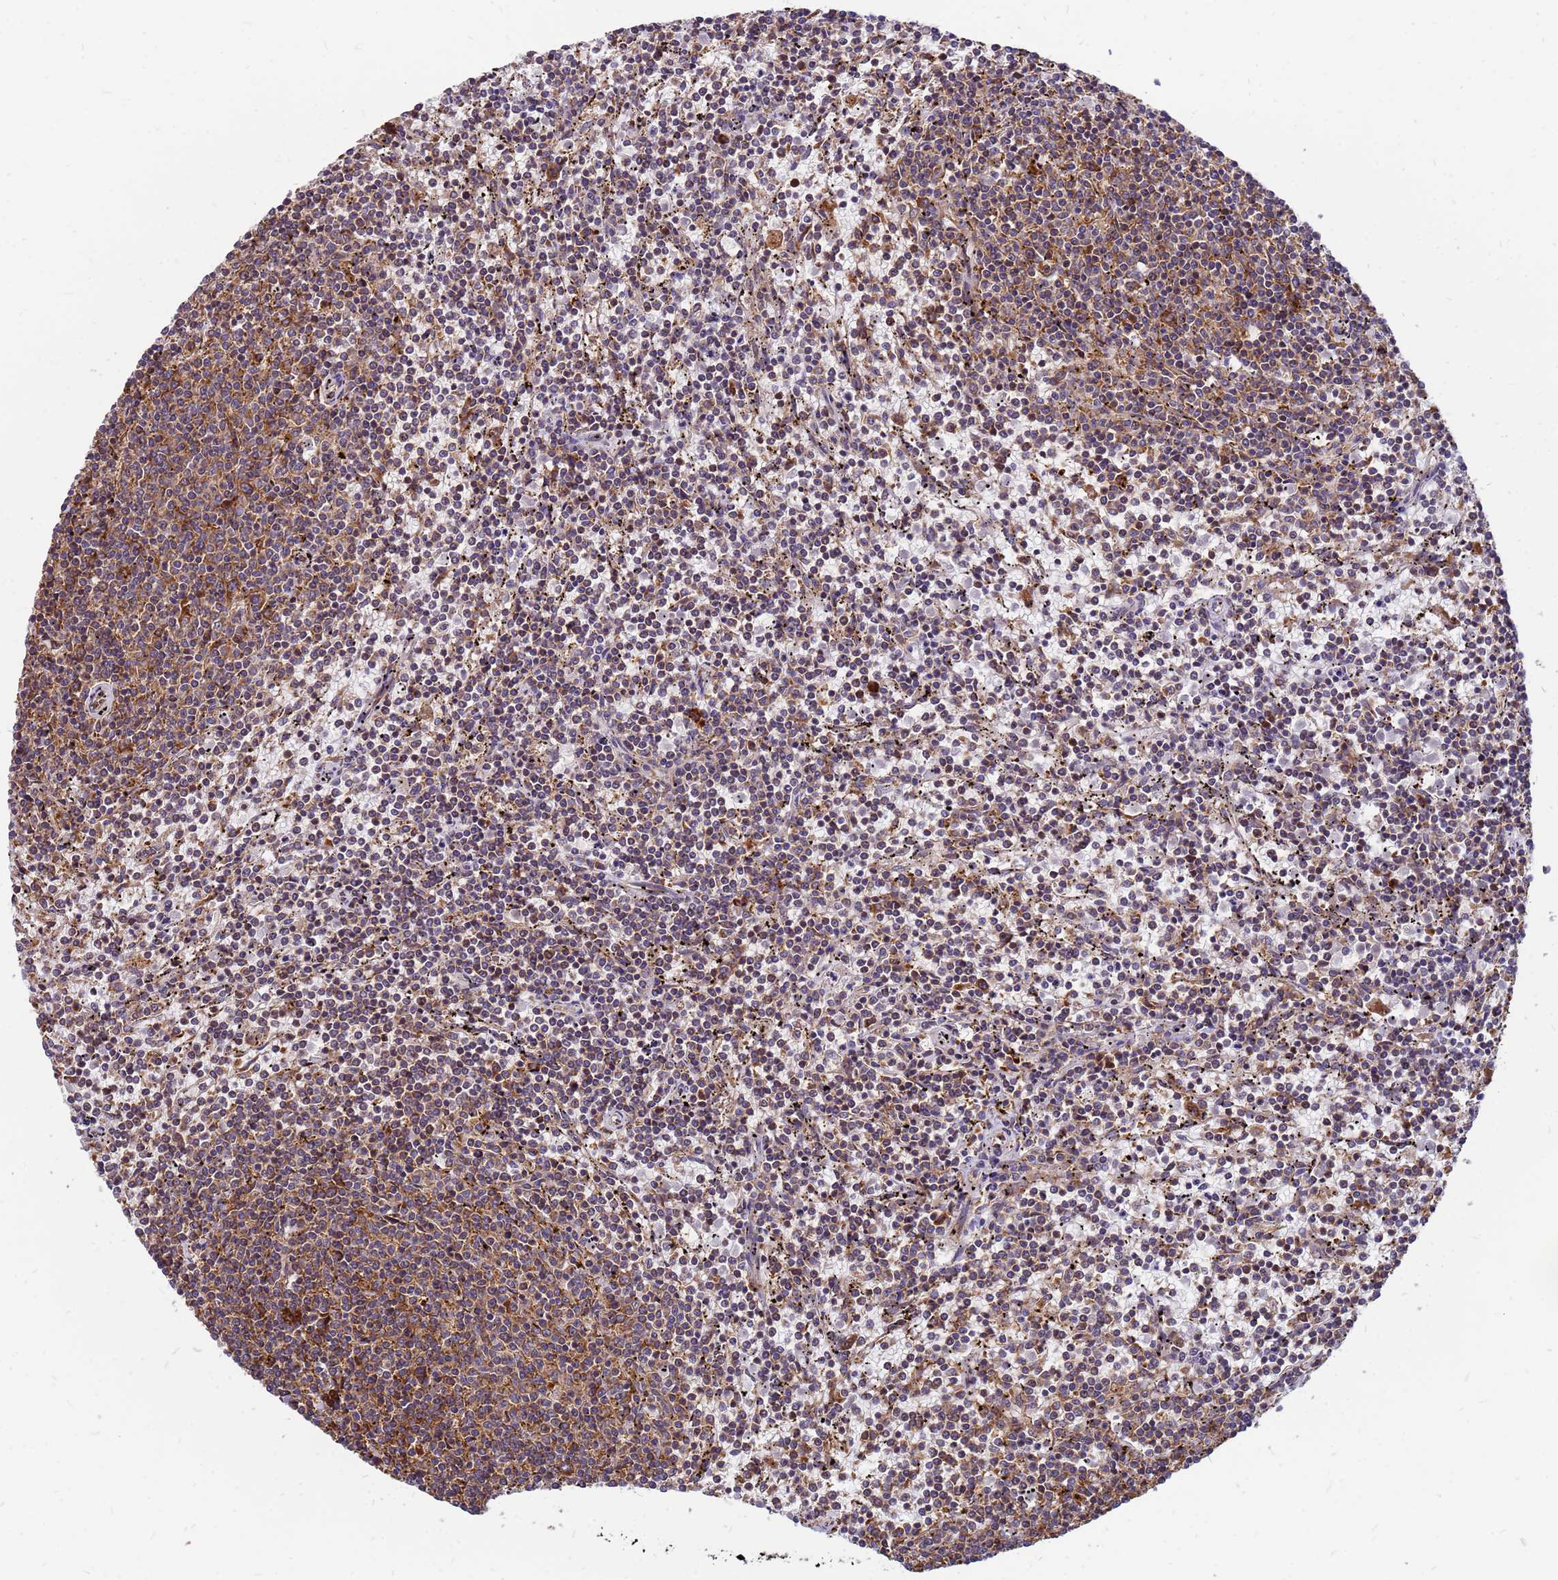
{"staining": {"intensity": "moderate", "quantity": "25%-75%", "location": "cytoplasmic/membranous"}, "tissue": "lymphoma", "cell_type": "Tumor cells", "image_type": "cancer", "snomed": [{"axis": "morphology", "description": "Malignant lymphoma, non-Hodgkin's type, Low grade"}, {"axis": "topography", "description": "Spleen"}], "caption": "This image exhibits IHC staining of human lymphoma, with medium moderate cytoplasmic/membranous expression in approximately 25%-75% of tumor cells.", "gene": "RPL8", "patient": {"sex": "female", "age": 50}}